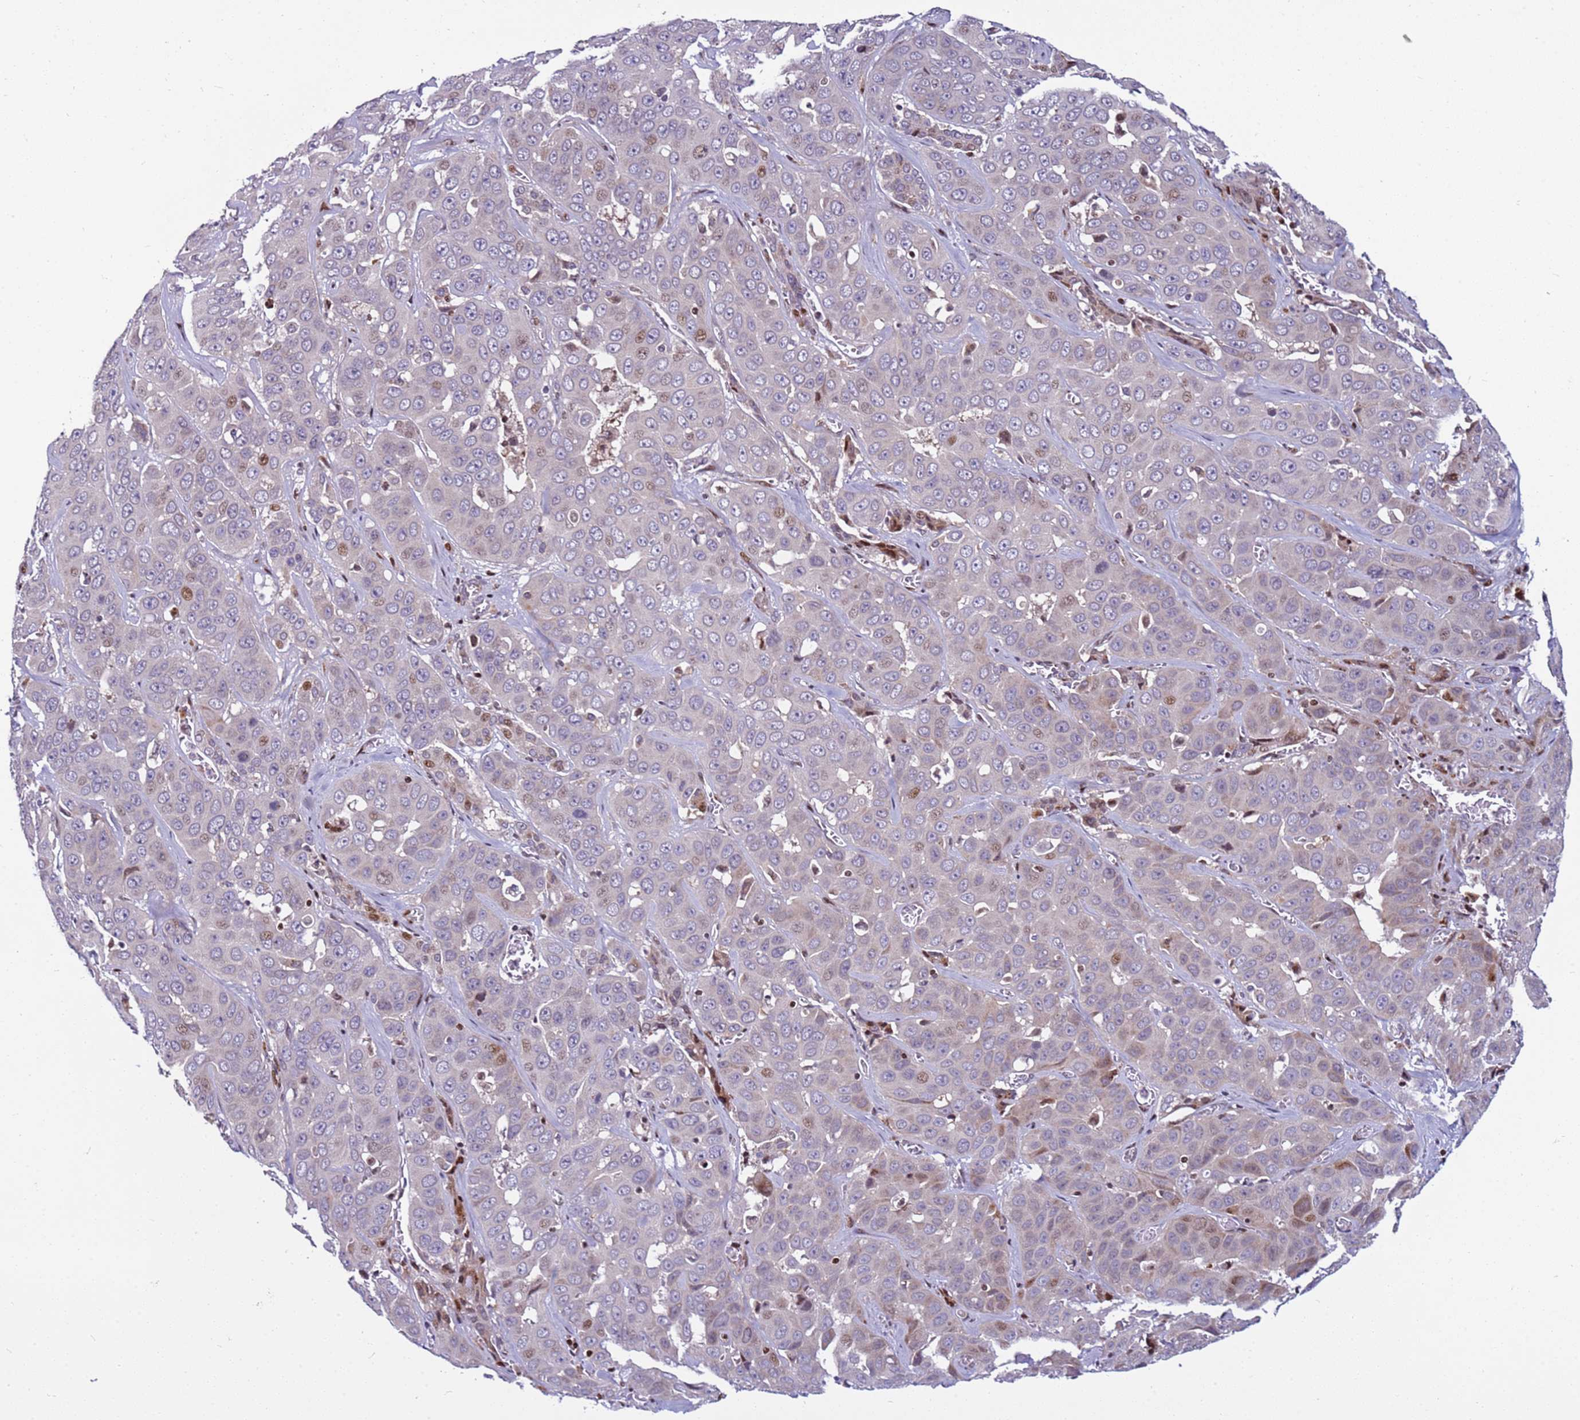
{"staining": {"intensity": "weak", "quantity": "<25%", "location": "cytoplasmic/membranous,nuclear"}, "tissue": "liver cancer", "cell_type": "Tumor cells", "image_type": "cancer", "snomed": [{"axis": "morphology", "description": "Cholangiocarcinoma"}, {"axis": "topography", "description": "Liver"}], "caption": "Cholangiocarcinoma (liver) stained for a protein using immunohistochemistry (IHC) exhibits no staining tumor cells.", "gene": "WBP11", "patient": {"sex": "female", "age": 52}}